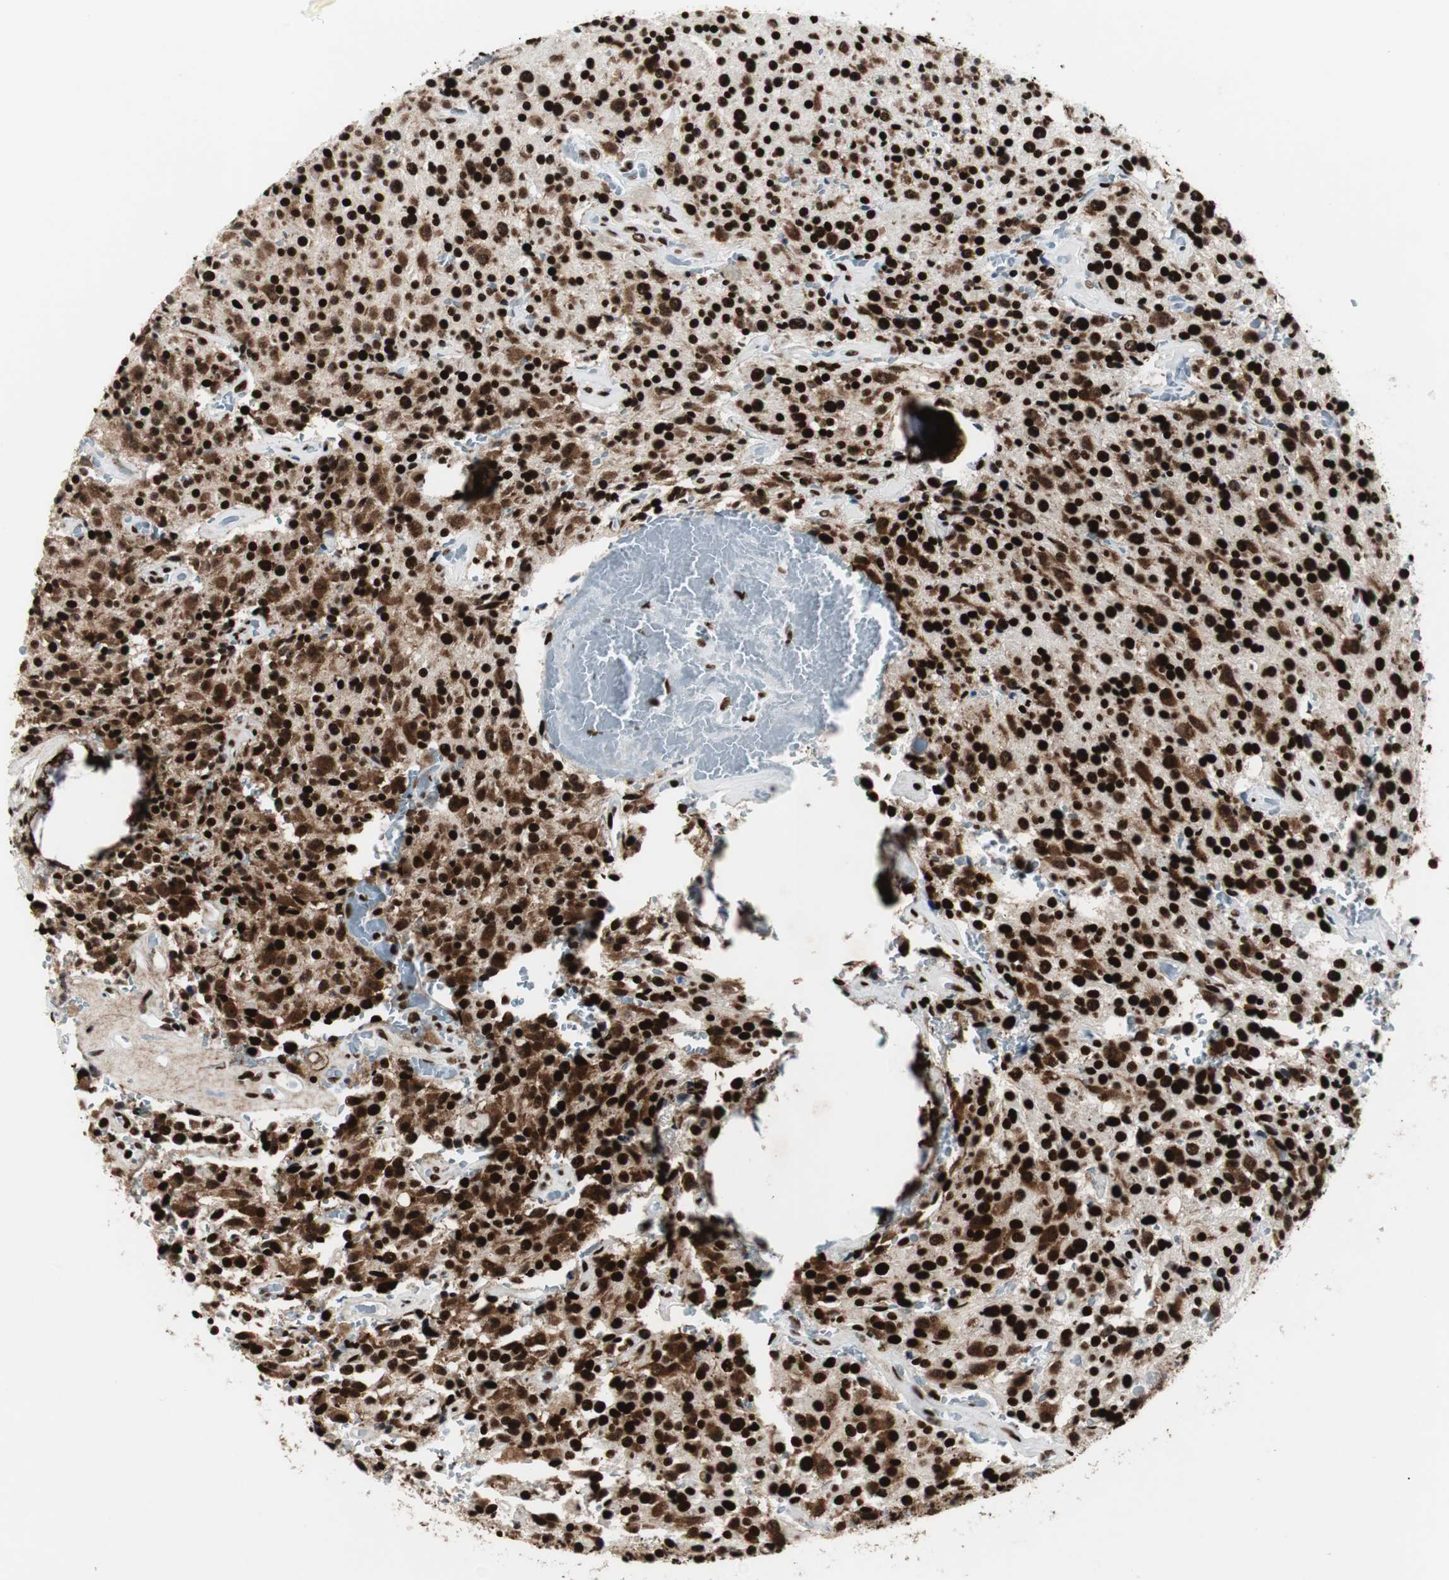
{"staining": {"intensity": "strong", "quantity": ">75%", "location": "cytoplasmic/membranous,nuclear"}, "tissue": "glioma", "cell_type": "Tumor cells", "image_type": "cancer", "snomed": [{"axis": "morphology", "description": "Glioma, malignant, Low grade"}, {"axis": "topography", "description": "Brain"}], "caption": "Immunohistochemistry (IHC) photomicrograph of neoplastic tissue: human glioma stained using immunohistochemistry exhibits high levels of strong protein expression localized specifically in the cytoplasmic/membranous and nuclear of tumor cells, appearing as a cytoplasmic/membranous and nuclear brown color.", "gene": "NCL", "patient": {"sex": "male", "age": 58}}